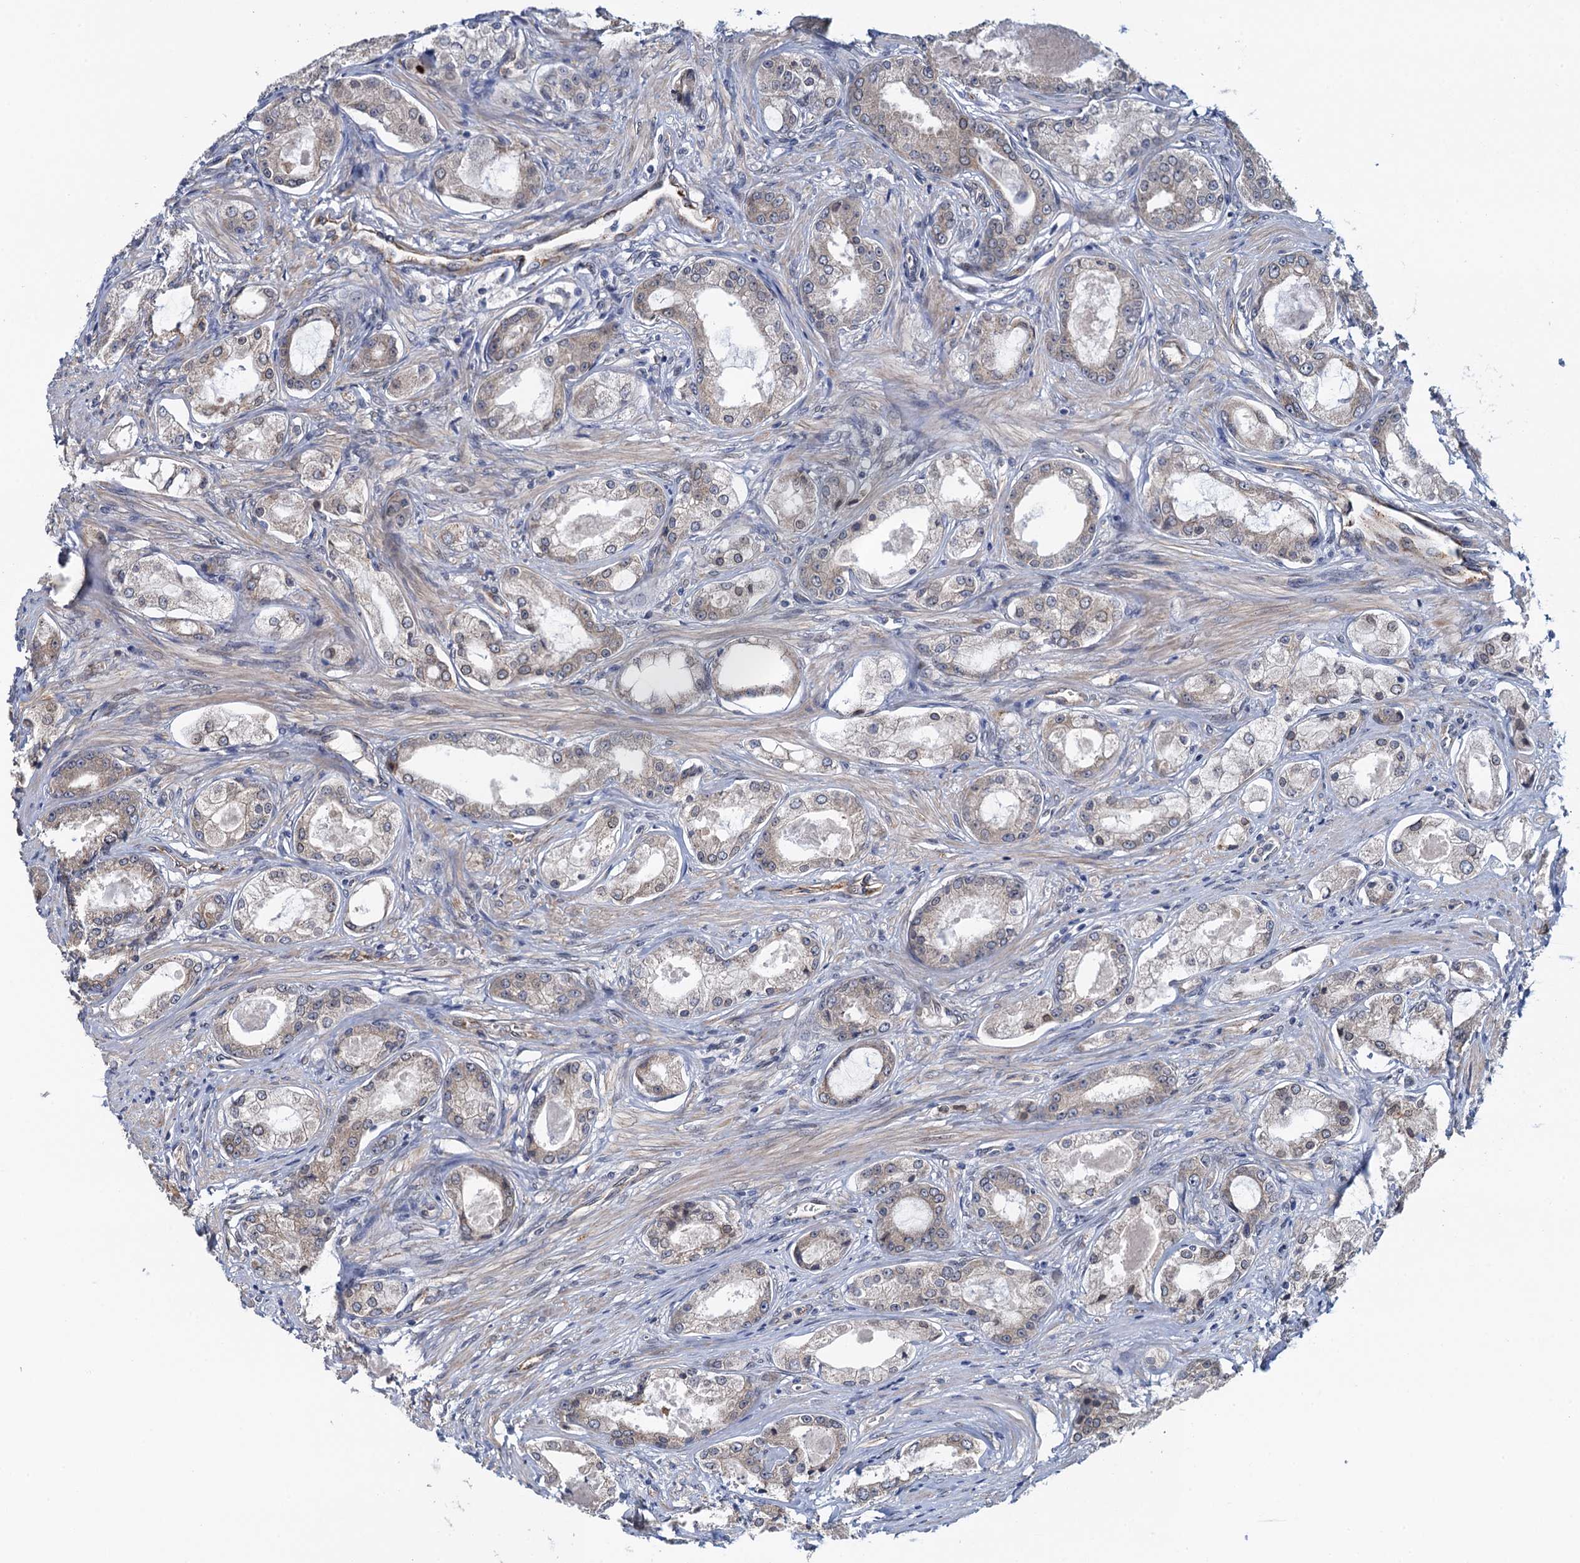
{"staining": {"intensity": "weak", "quantity": "<25%", "location": "cytoplasmic/membranous"}, "tissue": "prostate cancer", "cell_type": "Tumor cells", "image_type": "cancer", "snomed": [{"axis": "morphology", "description": "Adenocarcinoma, Low grade"}, {"axis": "topography", "description": "Prostate"}], "caption": "There is no significant positivity in tumor cells of low-grade adenocarcinoma (prostate). Brightfield microscopy of IHC stained with DAB (brown) and hematoxylin (blue), captured at high magnification.", "gene": "EVX2", "patient": {"sex": "male", "age": 68}}